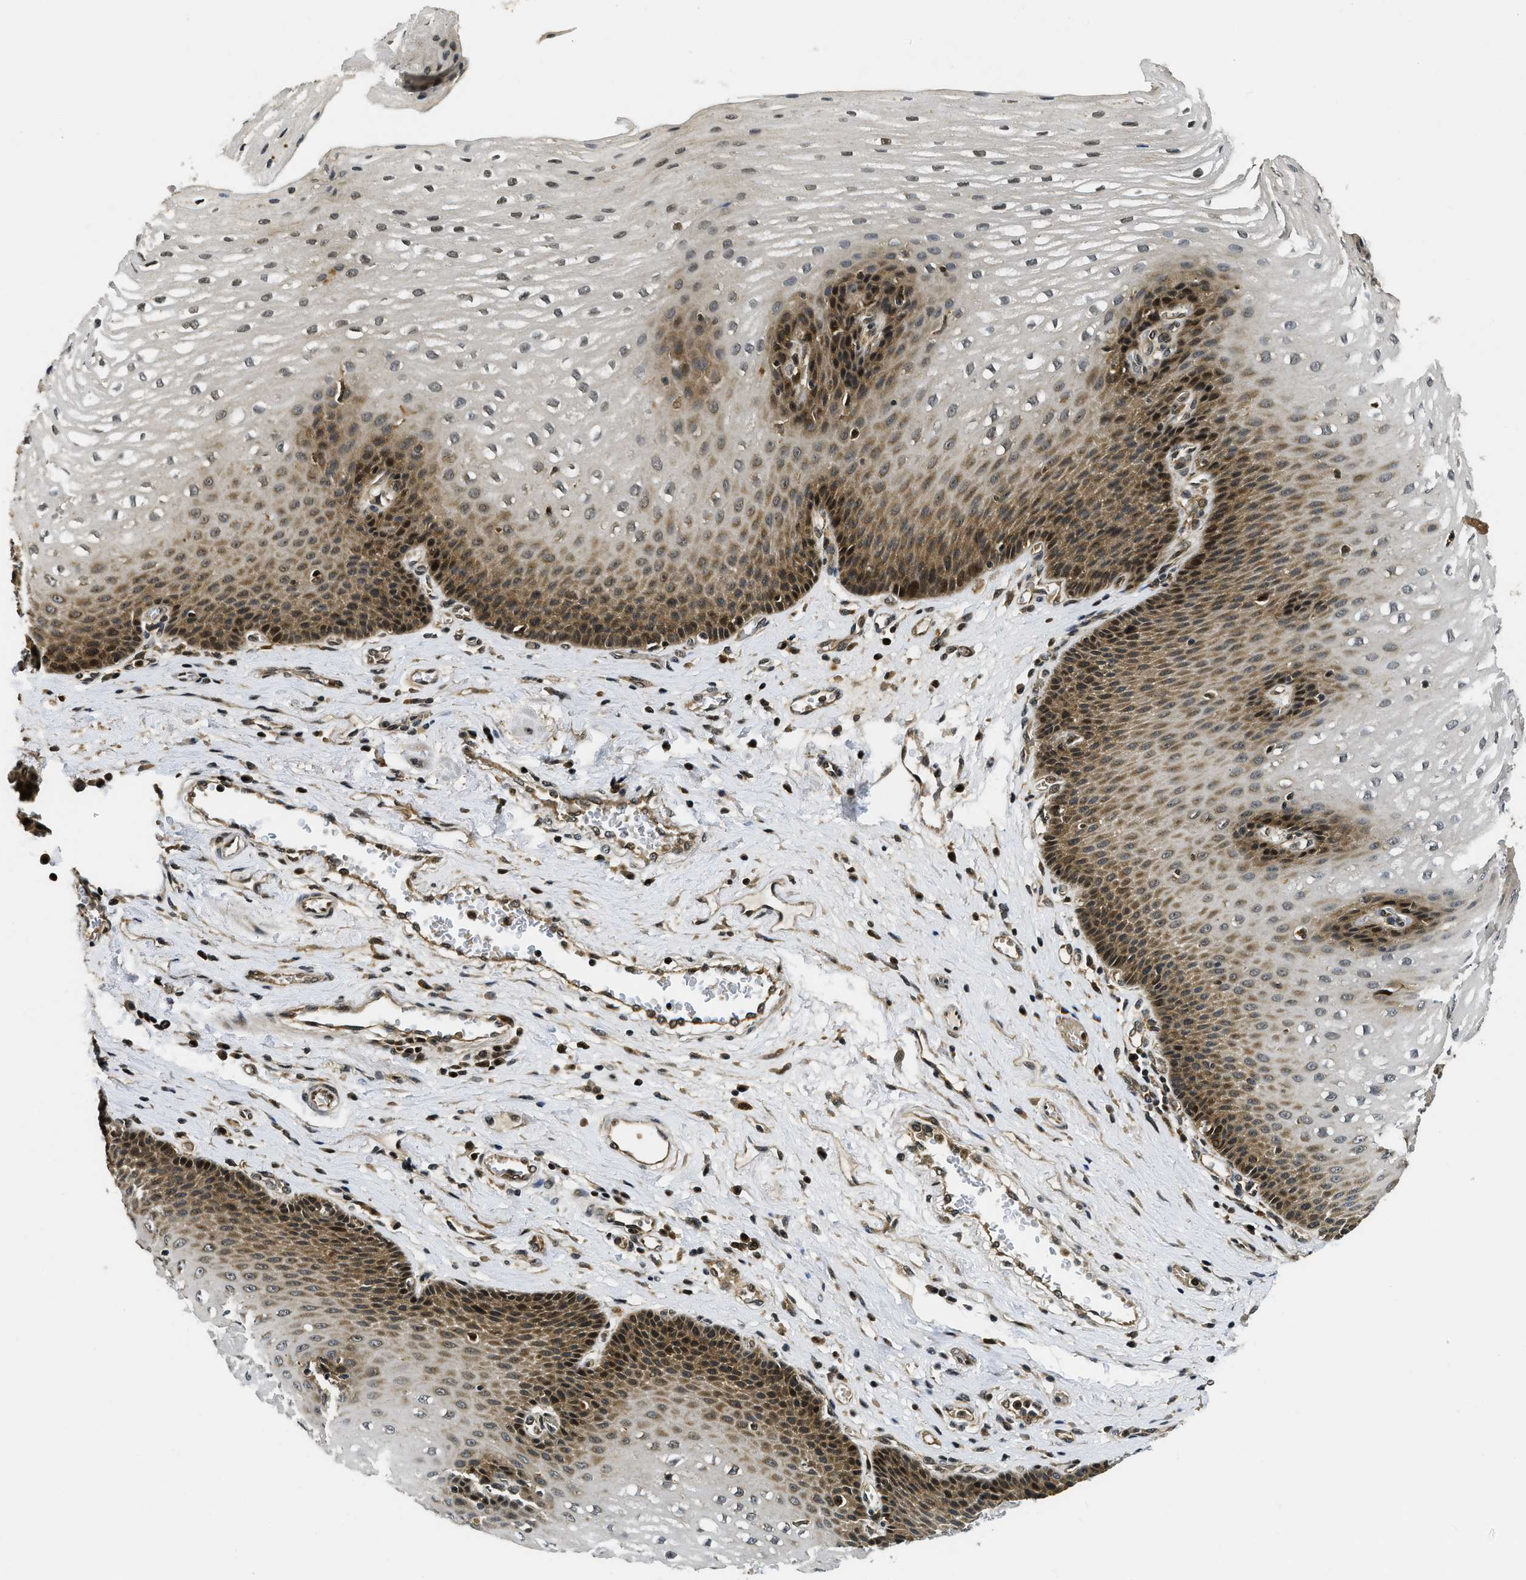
{"staining": {"intensity": "strong", "quantity": "25%-75%", "location": "cytoplasmic/membranous,nuclear"}, "tissue": "esophagus", "cell_type": "Squamous epithelial cells", "image_type": "normal", "snomed": [{"axis": "morphology", "description": "Normal tissue, NOS"}, {"axis": "topography", "description": "Esophagus"}], "caption": "Immunohistochemical staining of benign esophagus displays 25%-75% levels of strong cytoplasmic/membranous,nuclear protein positivity in about 25%-75% of squamous epithelial cells.", "gene": "ADSL", "patient": {"sex": "male", "age": 48}}